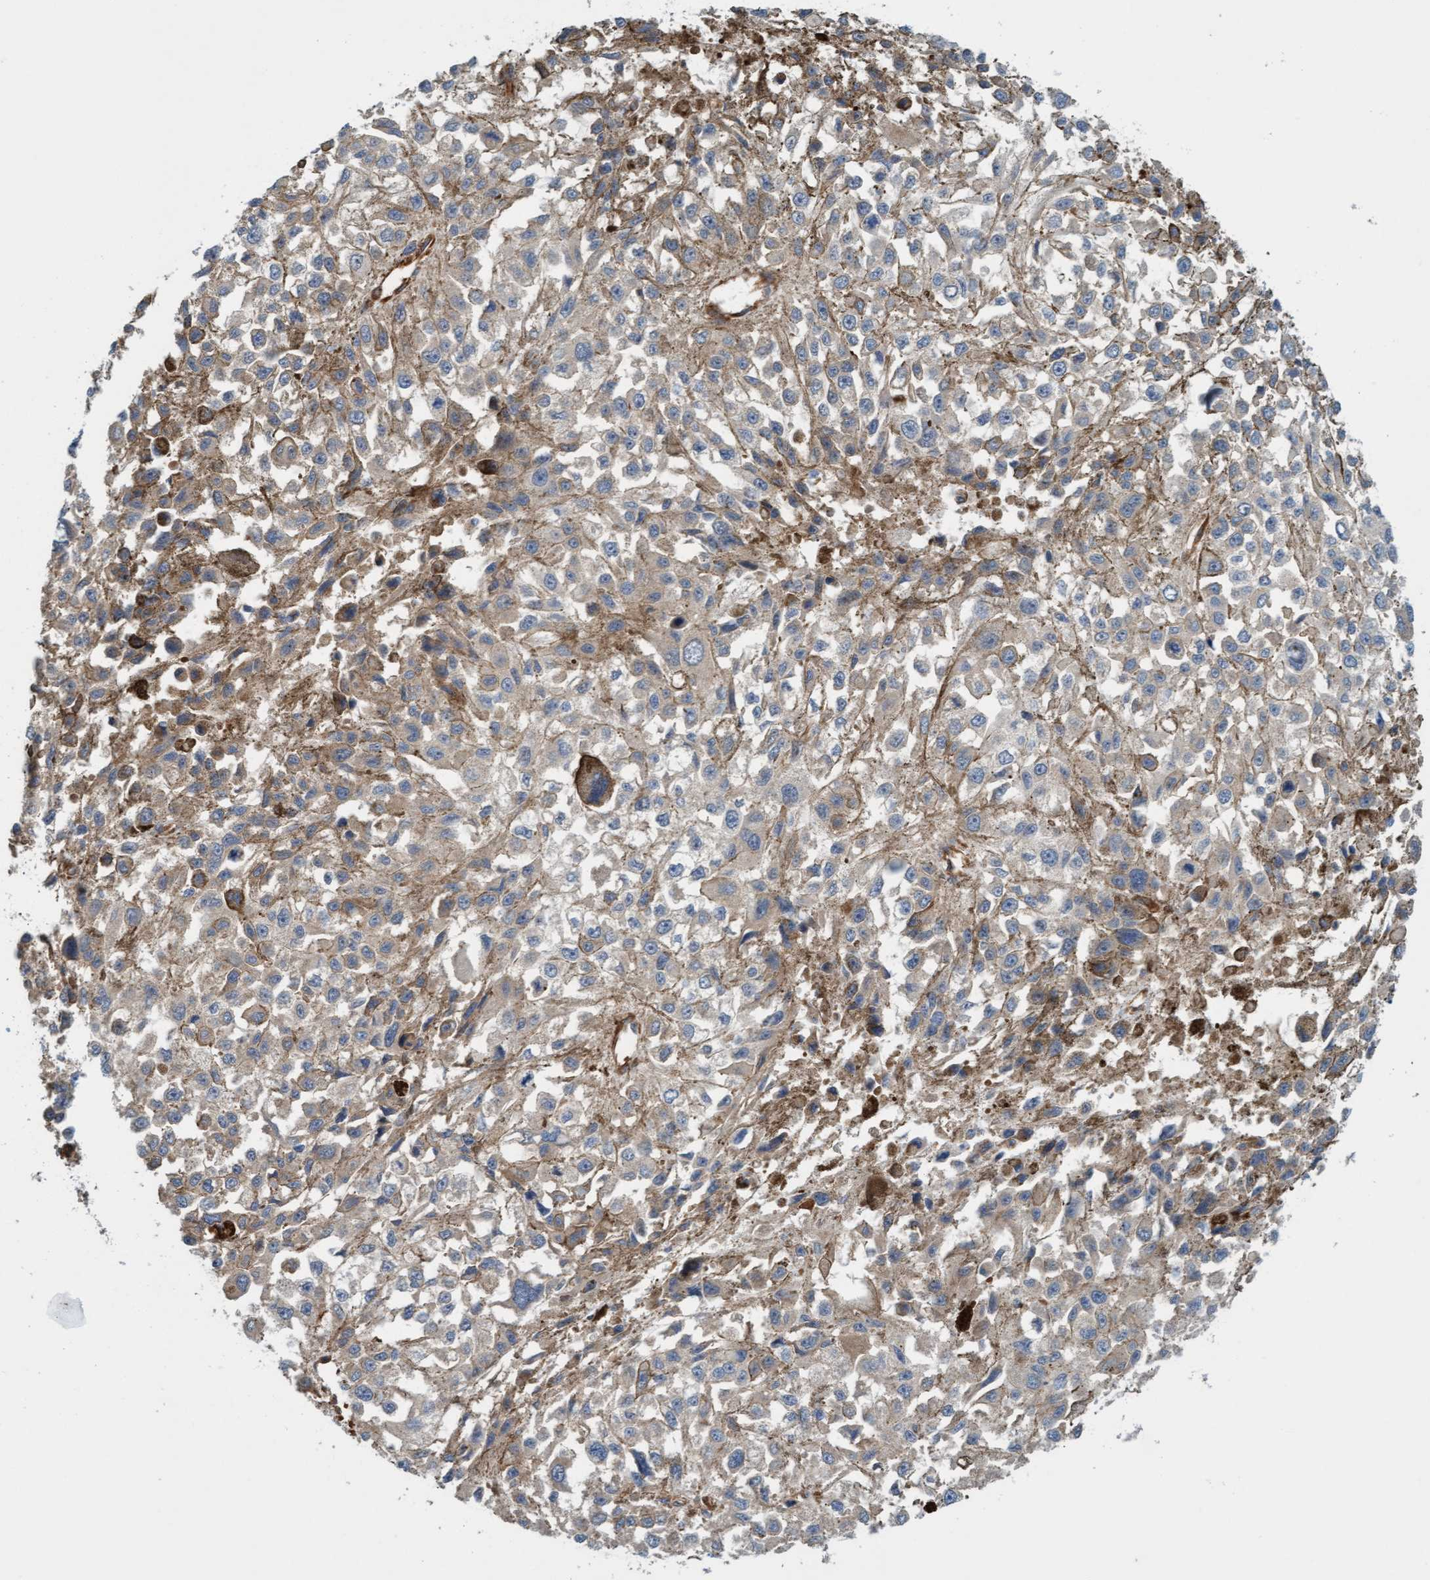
{"staining": {"intensity": "weak", "quantity": "<25%", "location": "cytoplasmic/membranous"}, "tissue": "melanoma", "cell_type": "Tumor cells", "image_type": "cancer", "snomed": [{"axis": "morphology", "description": "Malignant melanoma, Metastatic site"}, {"axis": "topography", "description": "Lymph node"}], "caption": "This histopathology image is of melanoma stained with immunohistochemistry (IHC) to label a protein in brown with the nuclei are counter-stained blue. There is no expression in tumor cells.", "gene": "FMNL3", "patient": {"sex": "male", "age": 59}}